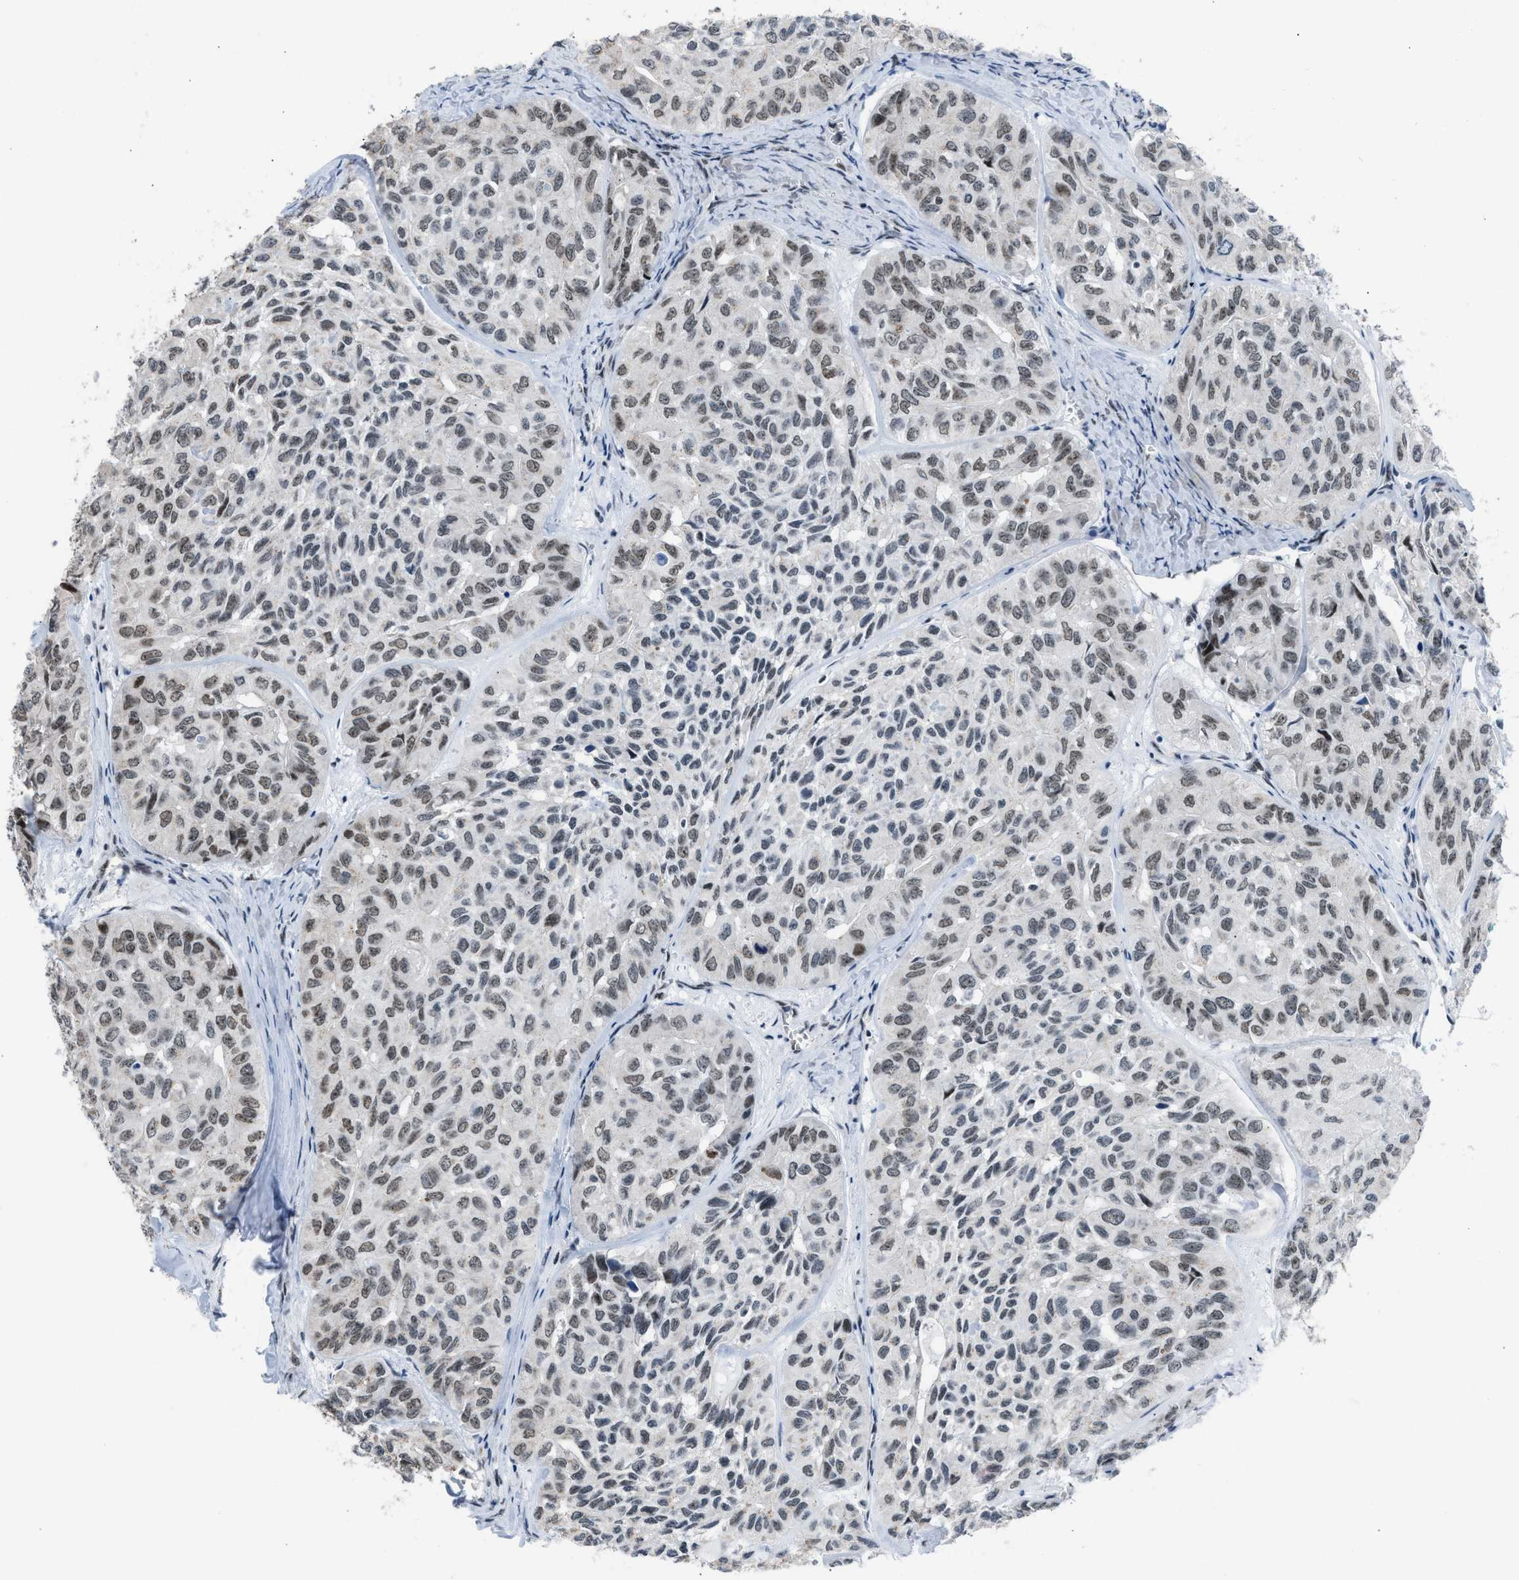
{"staining": {"intensity": "weak", "quantity": "25%-75%", "location": "nuclear"}, "tissue": "head and neck cancer", "cell_type": "Tumor cells", "image_type": "cancer", "snomed": [{"axis": "morphology", "description": "Adenocarcinoma, NOS"}, {"axis": "topography", "description": "Salivary gland, NOS"}, {"axis": "topography", "description": "Head-Neck"}], "caption": "Tumor cells reveal weak nuclear staining in approximately 25%-75% of cells in head and neck cancer (adenocarcinoma).", "gene": "TERF2IP", "patient": {"sex": "female", "age": 76}}